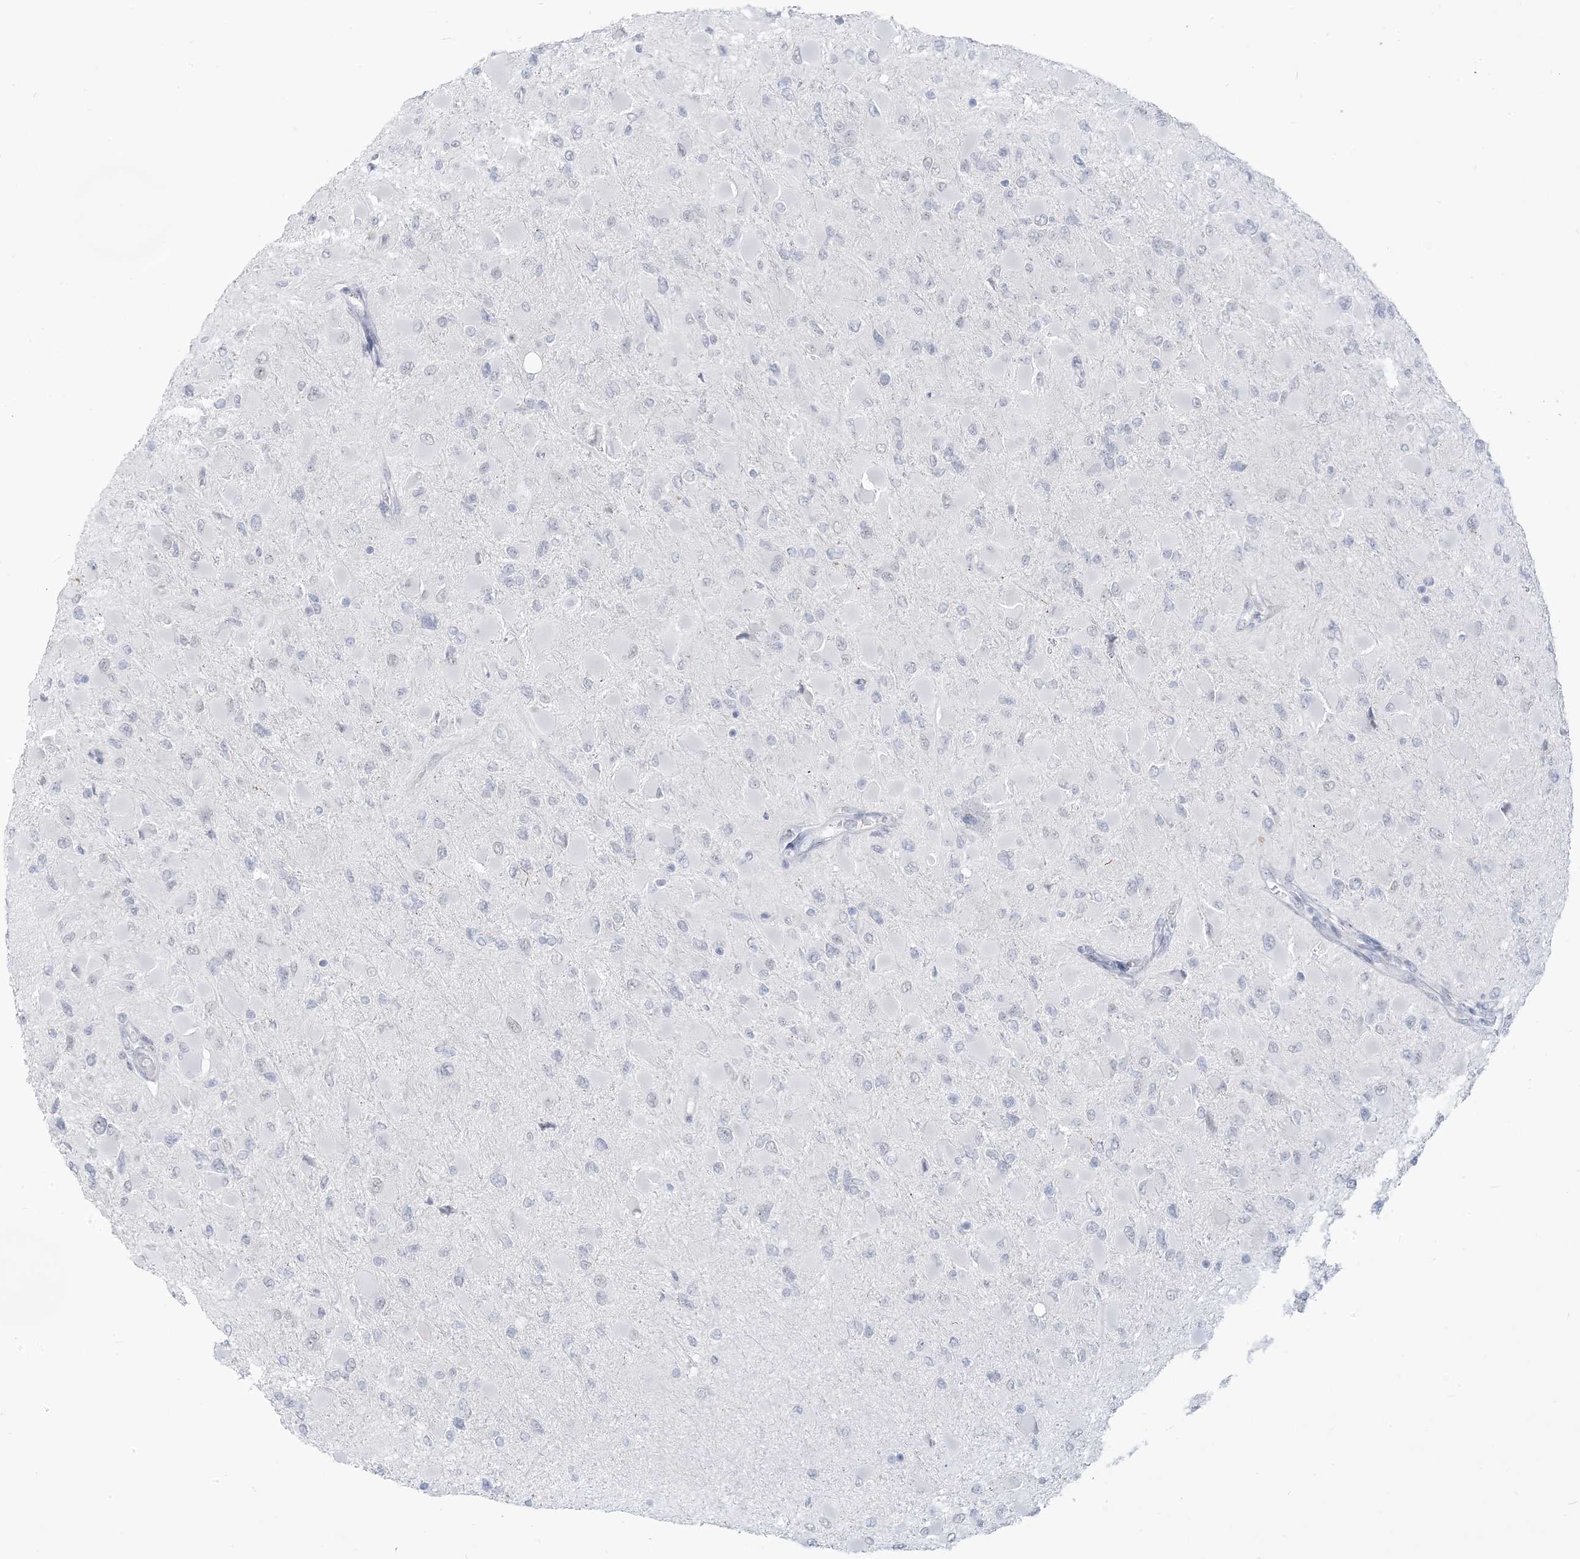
{"staining": {"intensity": "negative", "quantity": "none", "location": "none"}, "tissue": "glioma", "cell_type": "Tumor cells", "image_type": "cancer", "snomed": [{"axis": "morphology", "description": "Glioma, malignant, High grade"}, {"axis": "topography", "description": "Cerebral cortex"}], "caption": "DAB (3,3'-diaminobenzidine) immunohistochemical staining of human malignant glioma (high-grade) demonstrates no significant expression in tumor cells.", "gene": "SCML1", "patient": {"sex": "female", "age": 36}}